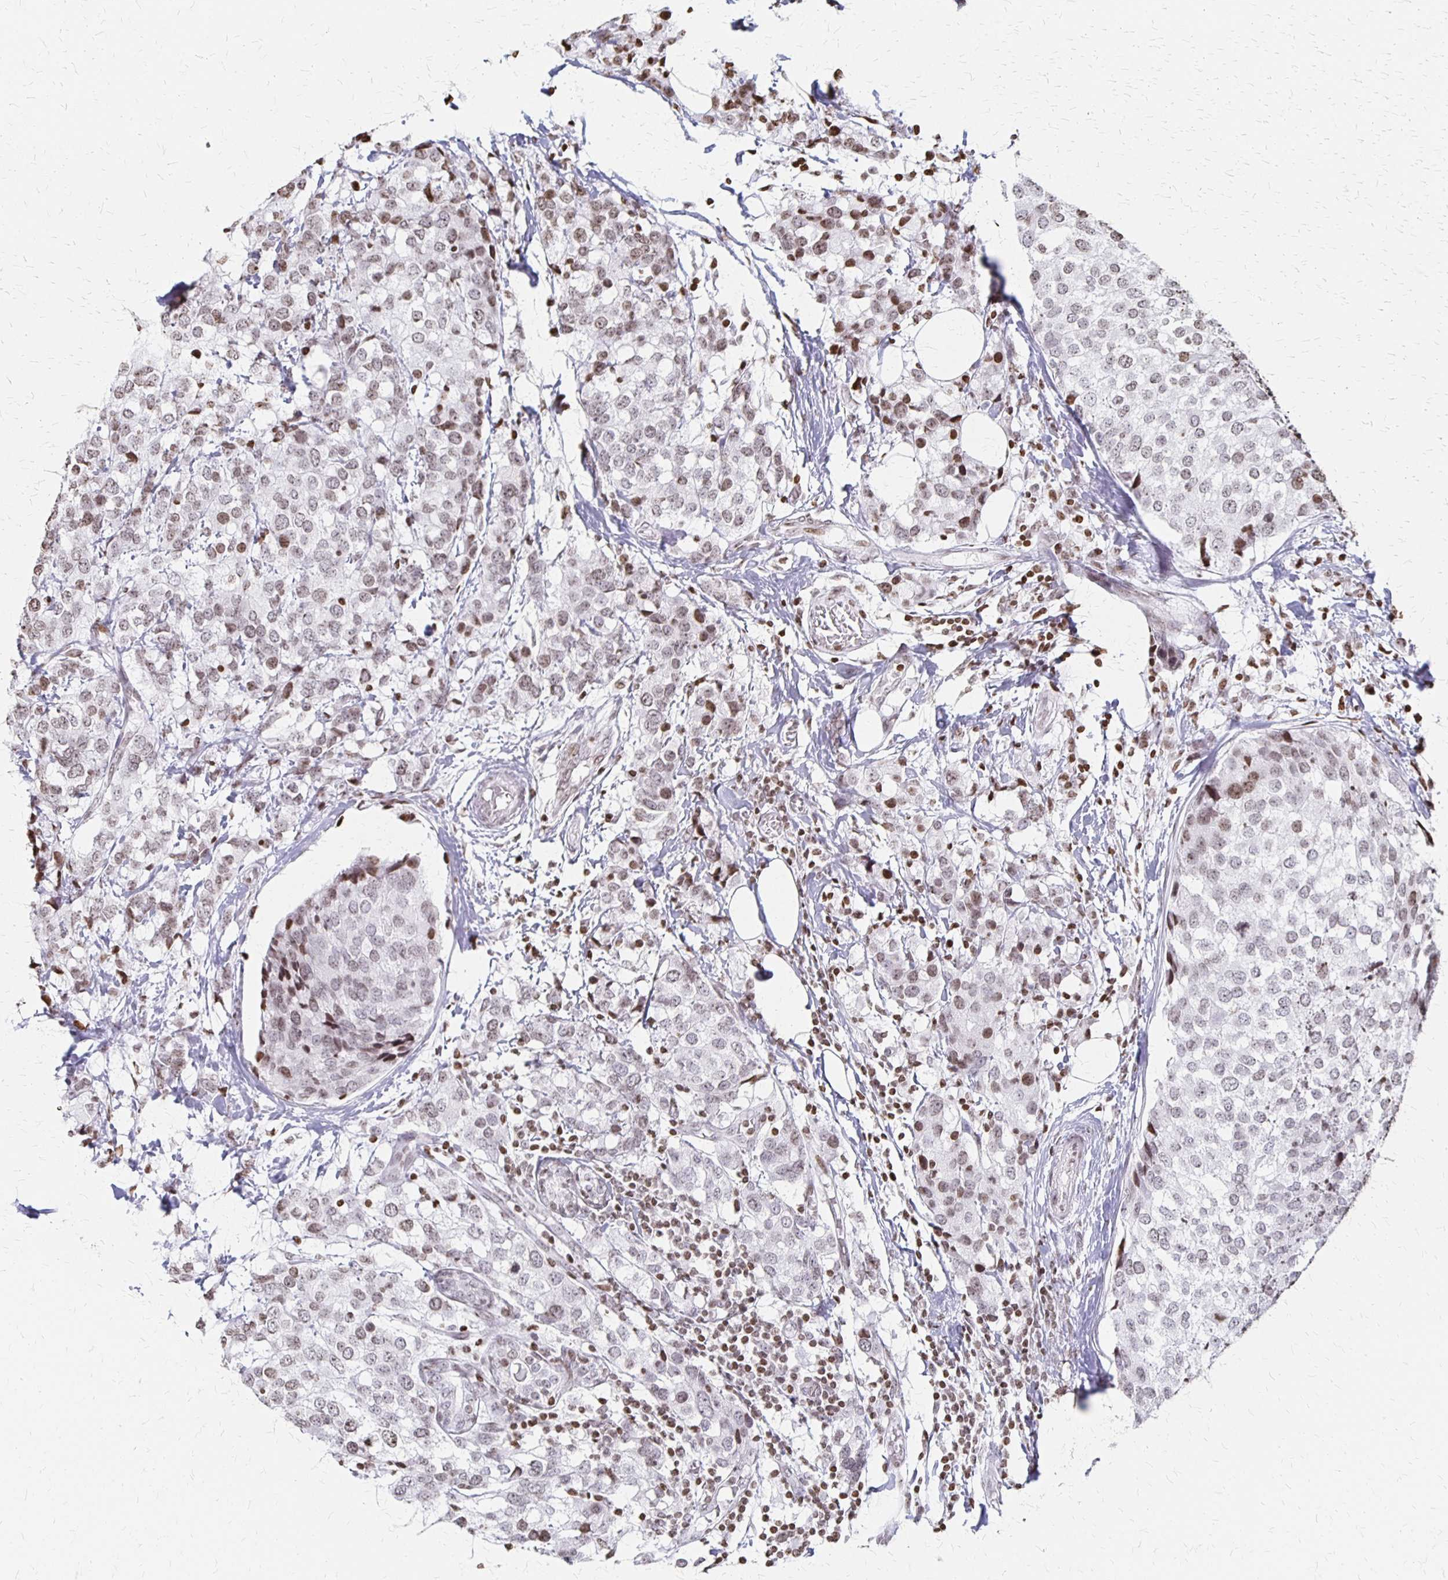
{"staining": {"intensity": "weak", "quantity": "25%-75%", "location": "nuclear"}, "tissue": "breast cancer", "cell_type": "Tumor cells", "image_type": "cancer", "snomed": [{"axis": "morphology", "description": "Lobular carcinoma"}, {"axis": "topography", "description": "Breast"}], "caption": "The immunohistochemical stain labels weak nuclear expression in tumor cells of breast cancer tissue.", "gene": "ZNF280C", "patient": {"sex": "female", "age": 59}}